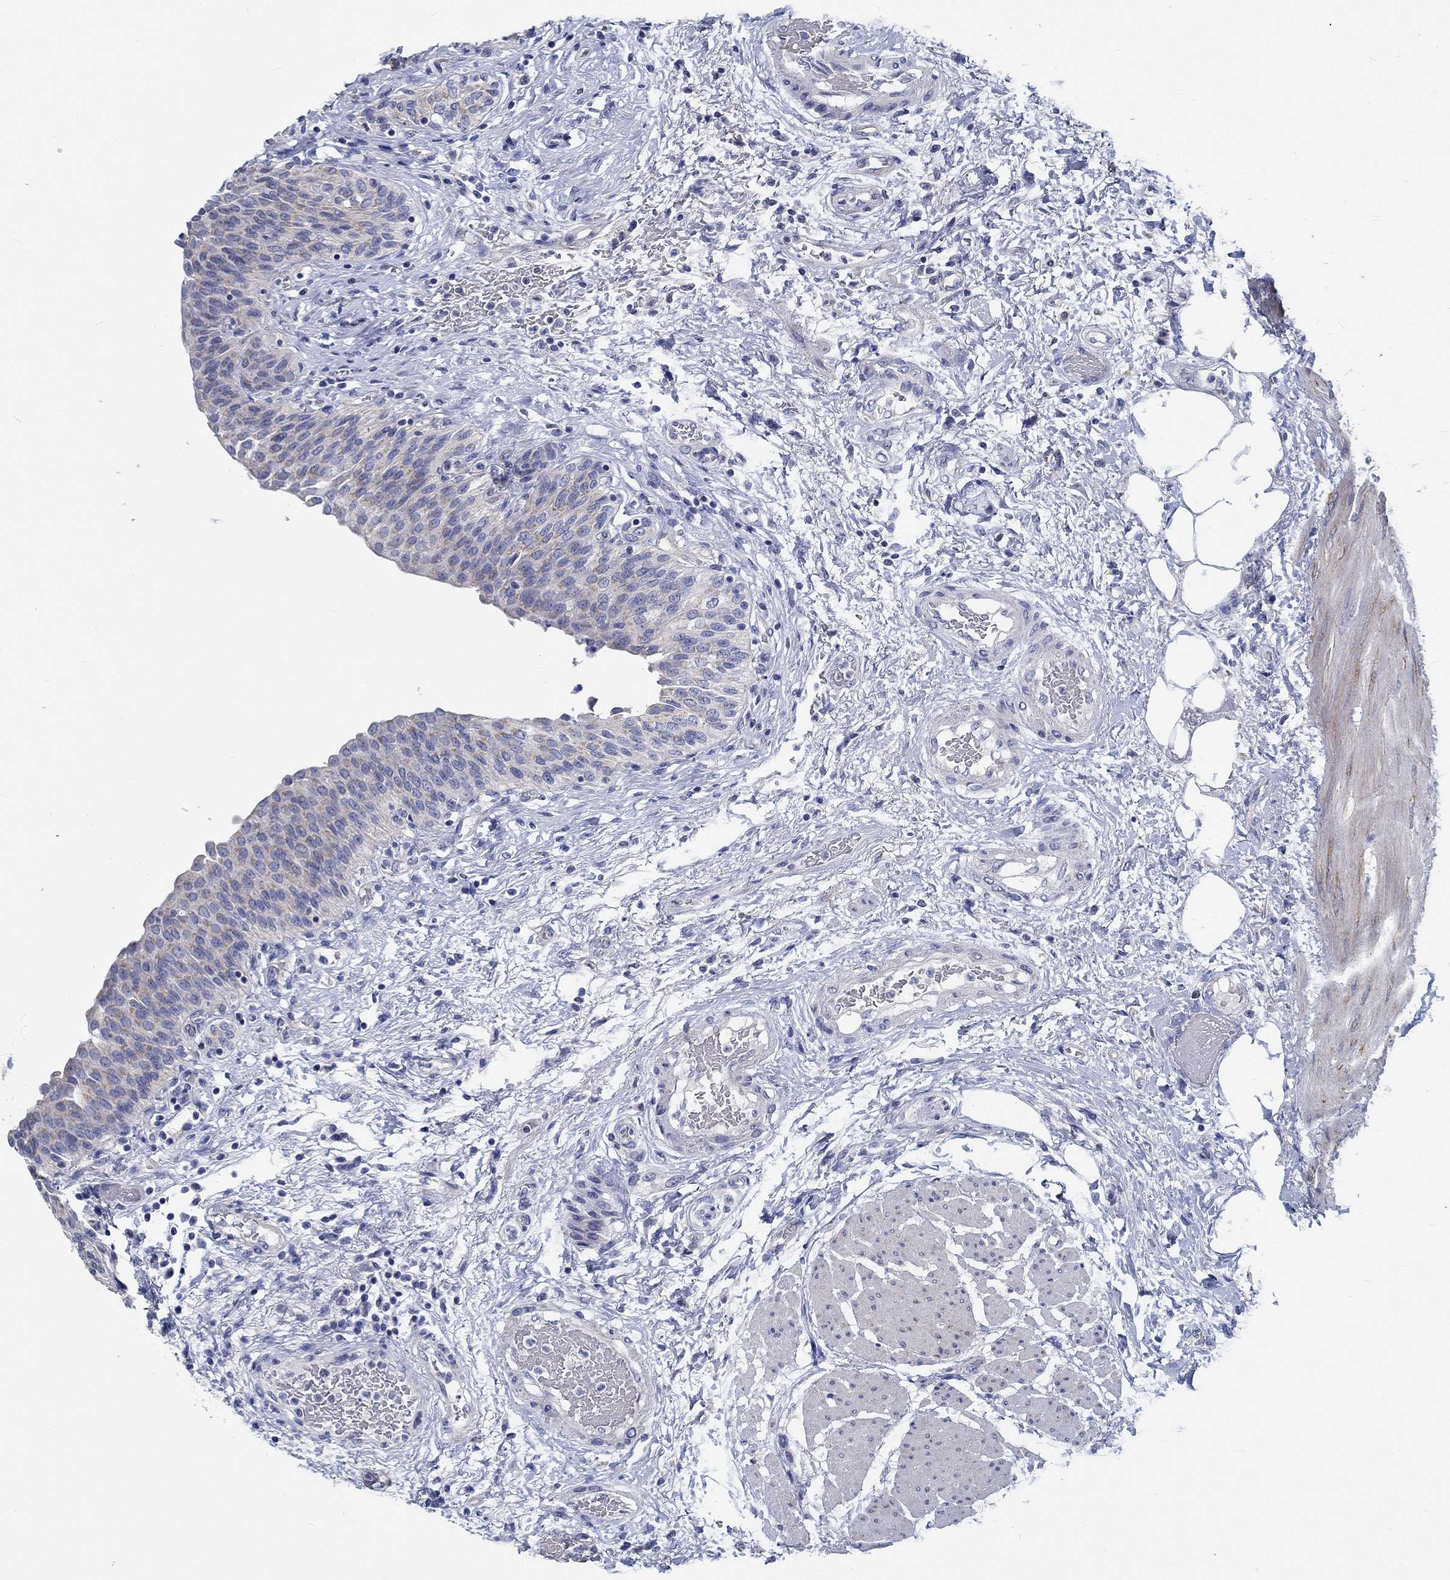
{"staining": {"intensity": "negative", "quantity": "none", "location": "none"}, "tissue": "urinary bladder", "cell_type": "Urothelial cells", "image_type": "normal", "snomed": [{"axis": "morphology", "description": "Normal tissue, NOS"}, {"axis": "morphology", "description": "Metaplasia, NOS"}, {"axis": "topography", "description": "Urinary bladder"}], "caption": "Immunohistochemical staining of normal human urinary bladder demonstrates no significant positivity in urothelial cells.", "gene": "MYBPC1", "patient": {"sex": "male", "age": 68}}